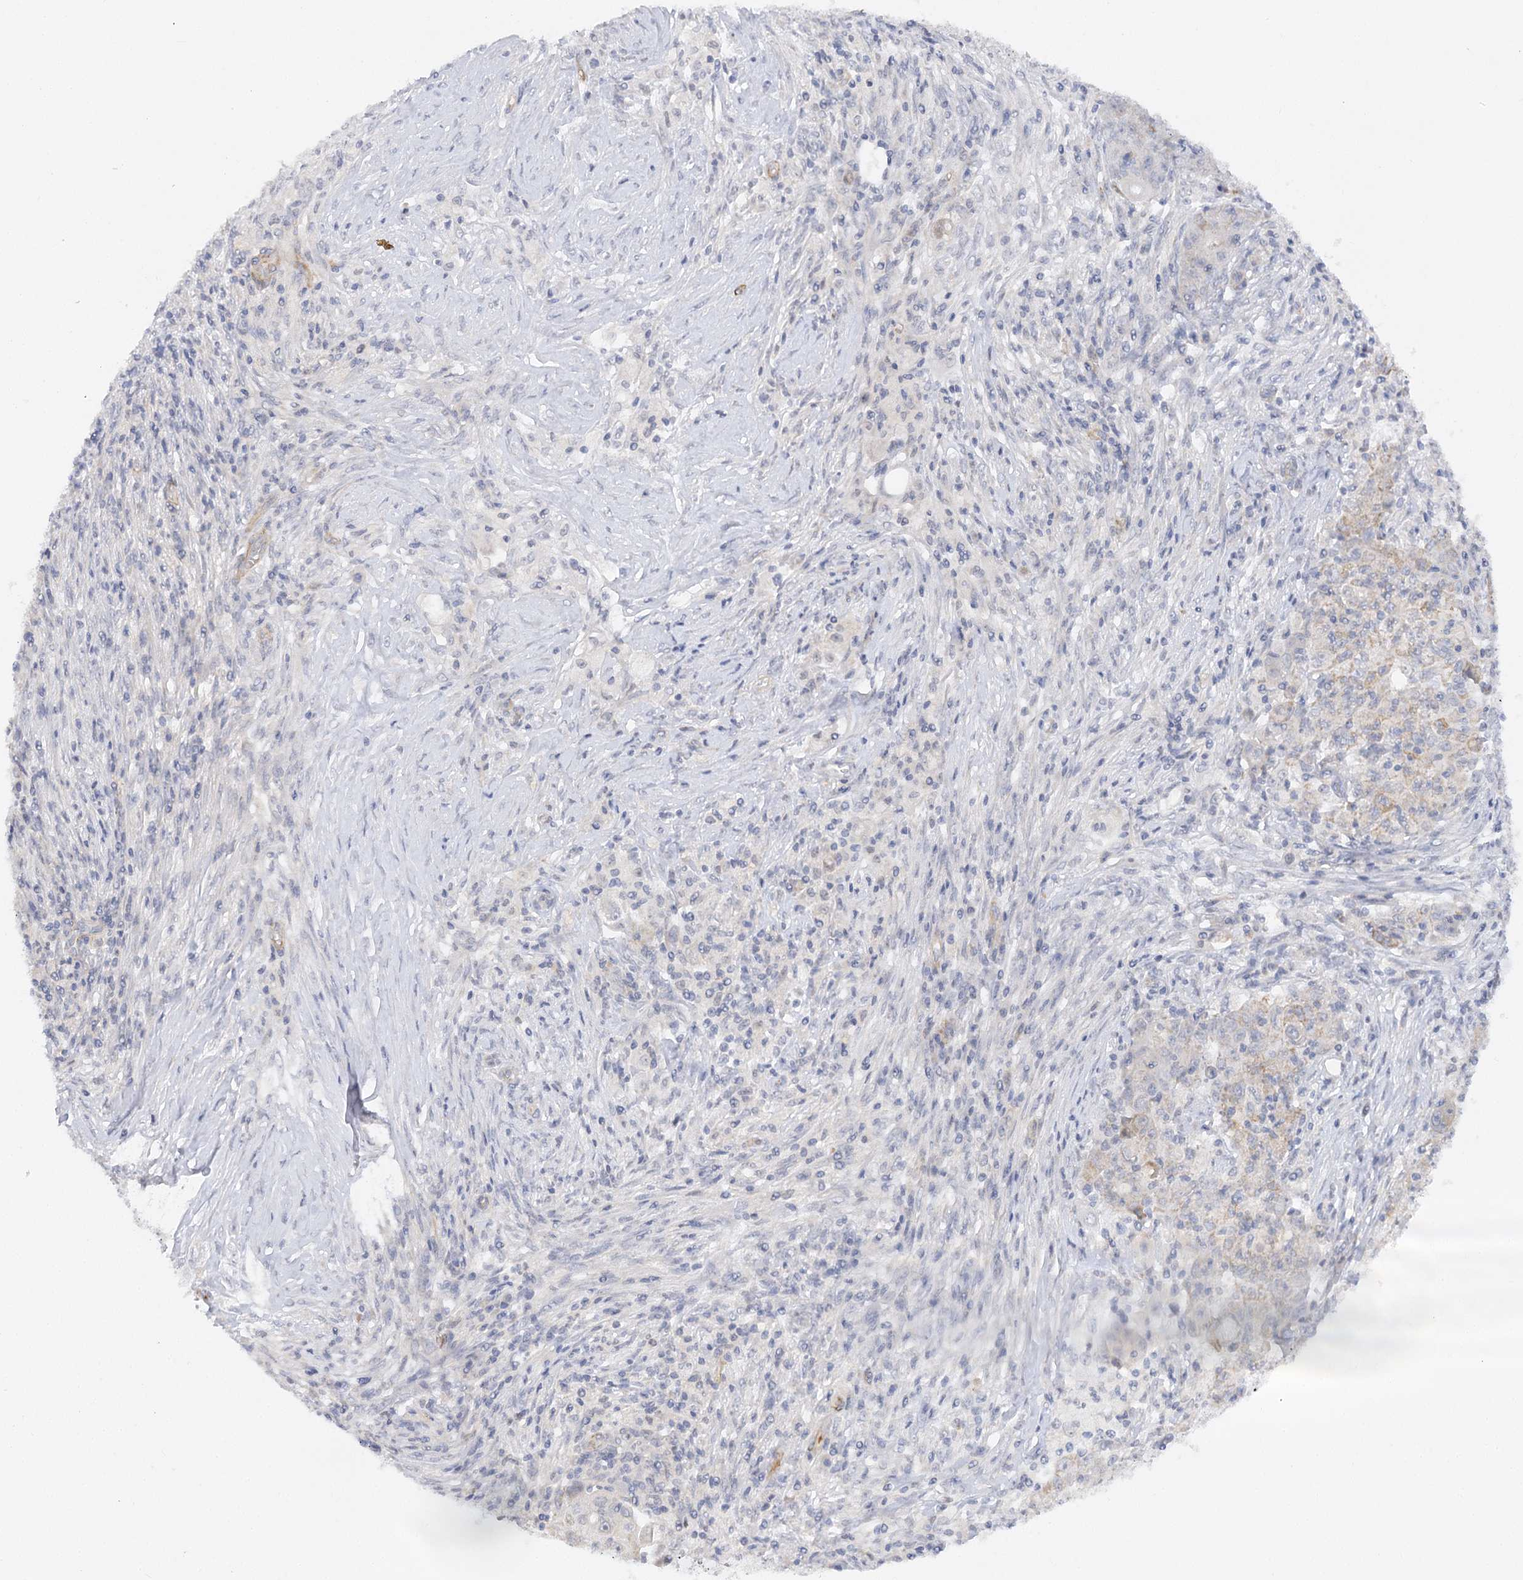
{"staining": {"intensity": "negative", "quantity": "none", "location": "none"}, "tissue": "ovarian cancer", "cell_type": "Tumor cells", "image_type": "cancer", "snomed": [{"axis": "morphology", "description": "Carcinoma, endometroid"}, {"axis": "topography", "description": "Ovary"}], "caption": "An image of ovarian endometroid carcinoma stained for a protein demonstrates no brown staining in tumor cells.", "gene": "NELL2", "patient": {"sex": "female", "age": 42}}